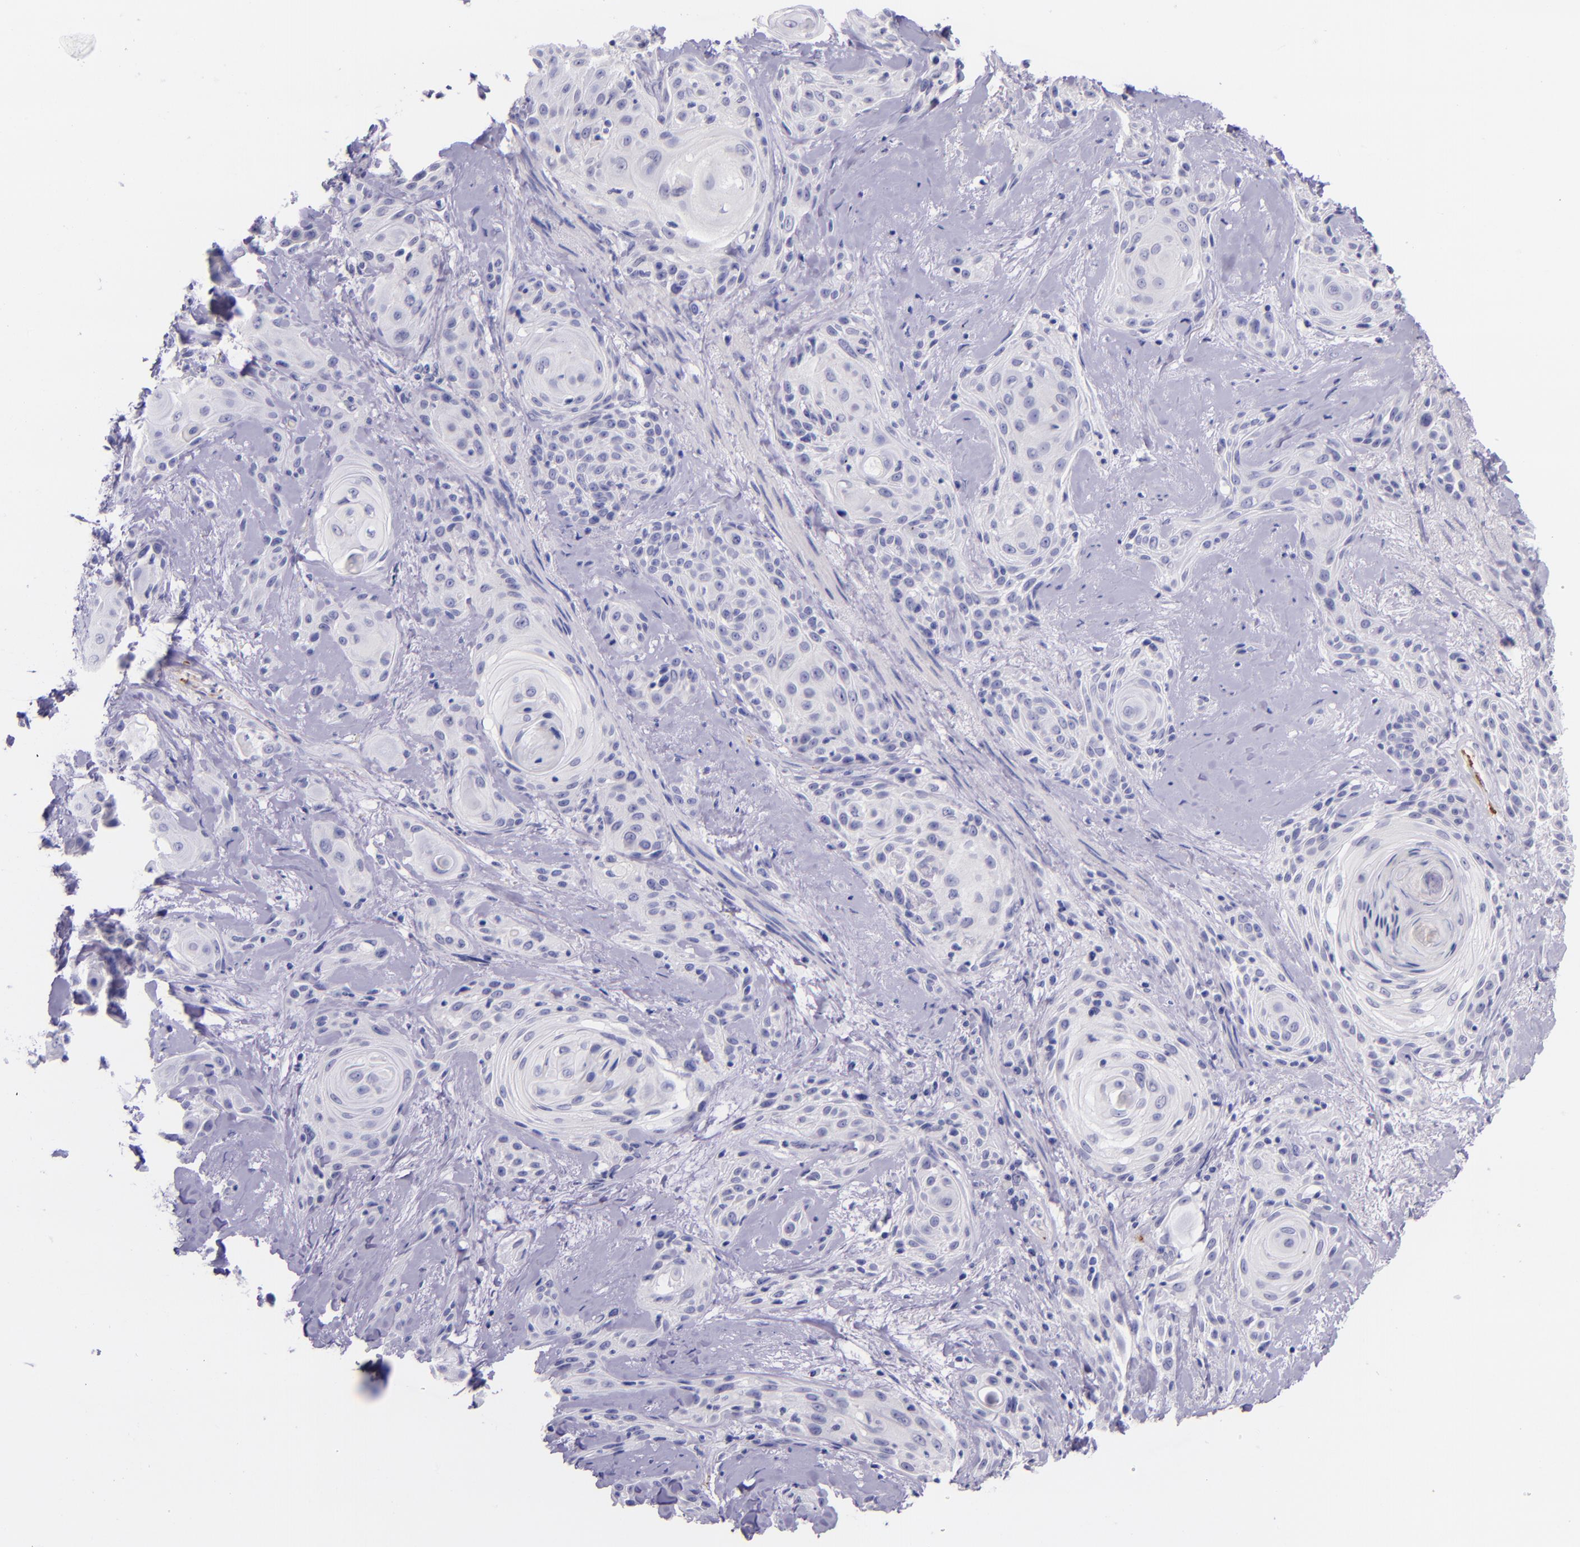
{"staining": {"intensity": "negative", "quantity": "none", "location": "none"}, "tissue": "skin cancer", "cell_type": "Tumor cells", "image_type": "cancer", "snomed": [{"axis": "morphology", "description": "Squamous cell carcinoma, NOS"}, {"axis": "topography", "description": "Skin"}, {"axis": "topography", "description": "Anal"}], "caption": "A micrograph of squamous cell carcinoma (skin) stained for a protein reveals no brown staining in tumor cells.", "gene": "SELE", "patient": {"sex": "male", "age": 64}}